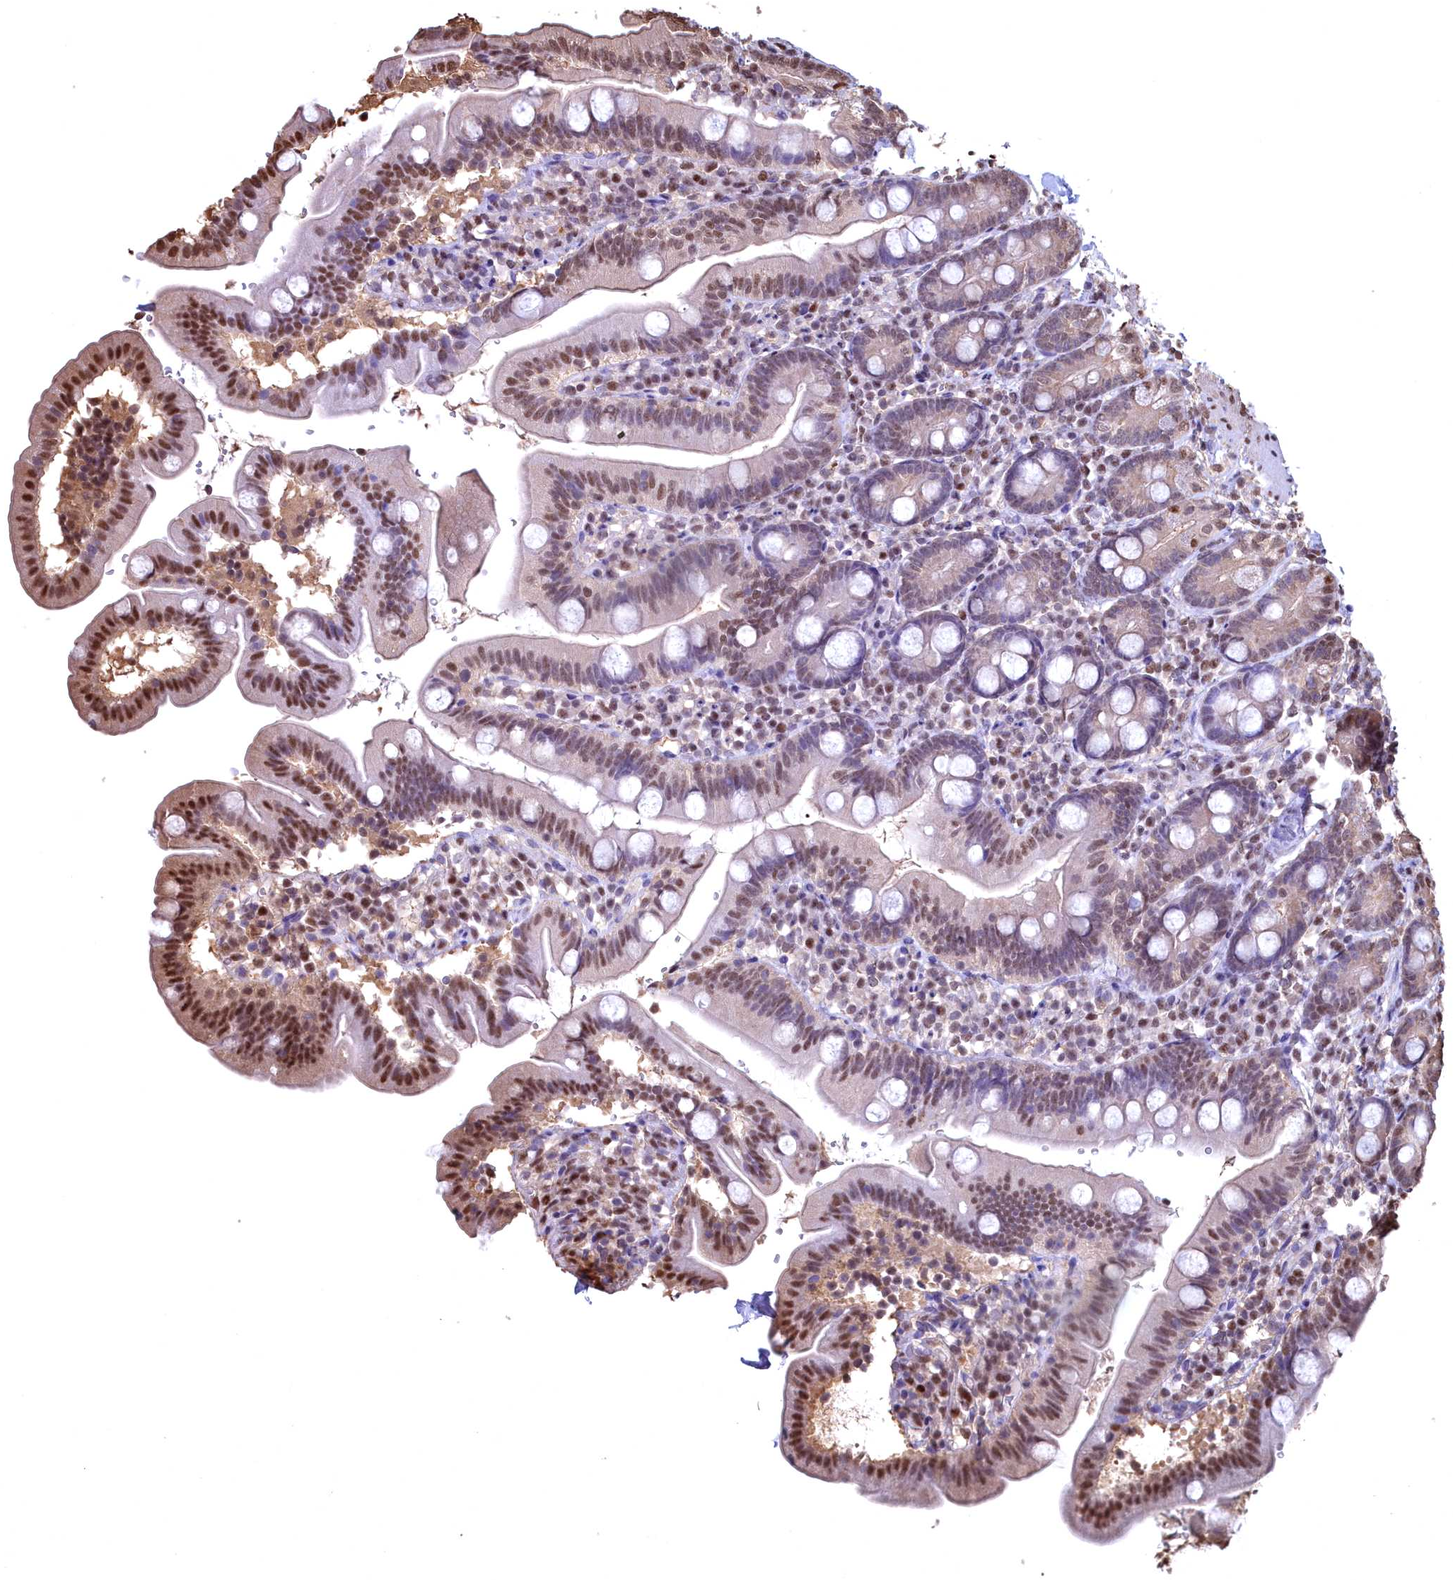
{"staining": {"intensity": "moderate", "quantity": "25%-75%", "location": "nuclear"}, "tissue": "duodenum", "cell_type": "Glandular cells", "image_type": "normal", "snomed": [{"axis": "morphology", "description": "Normal tissue, NOS"}, {"axis": "topography", "description": "Duodenum"}], "caption": "Immunohistochemical staining of benign human duodenum displays medium levels of moderate nuclear staining in approximately 25%-75% of glandular cells.", "gene": "GAPDH", "patient": {"sex": "female", "age": 67}}